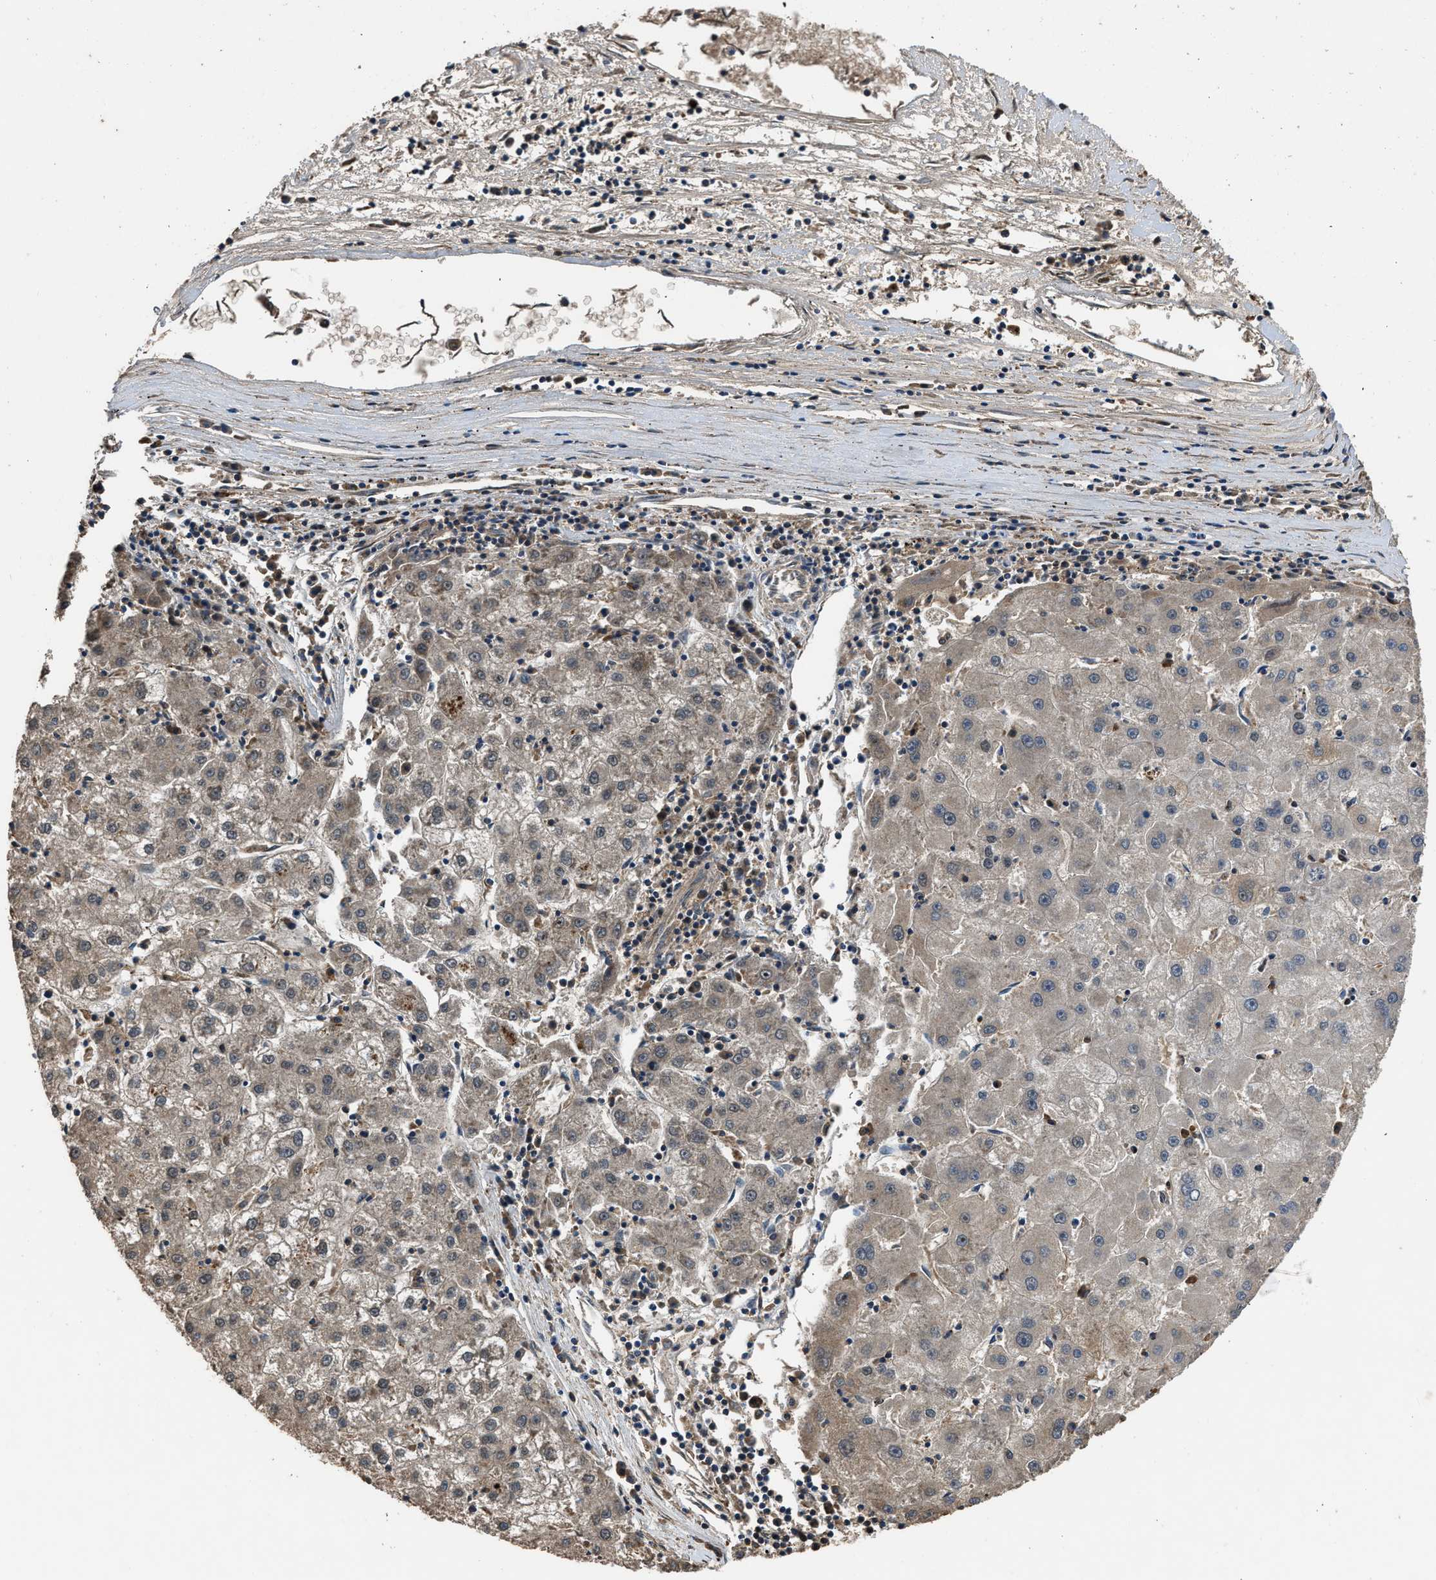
{"staining": {"intensity": "weak", "quantity": "25%-75%", "location": "cytoplasmic/membranous"}, "tissue": "liver cancer", "cell_type": "Tumor cells", "image_type": "cancer", "snomed": [{"axis": "morphology", "description": "Carcinoma, Hepatocellular, NOS"}, {"axis": "topography", "description": "Liver"}], "caption": "Immunohistochemical staining of liver cancer reveals low levels of weak cytoplasmic/membranous protein expression in approximately 25%-75% of tumor cells.", "gene": "SLC15A4", "patient": {"sex": "male", "age": 72}}